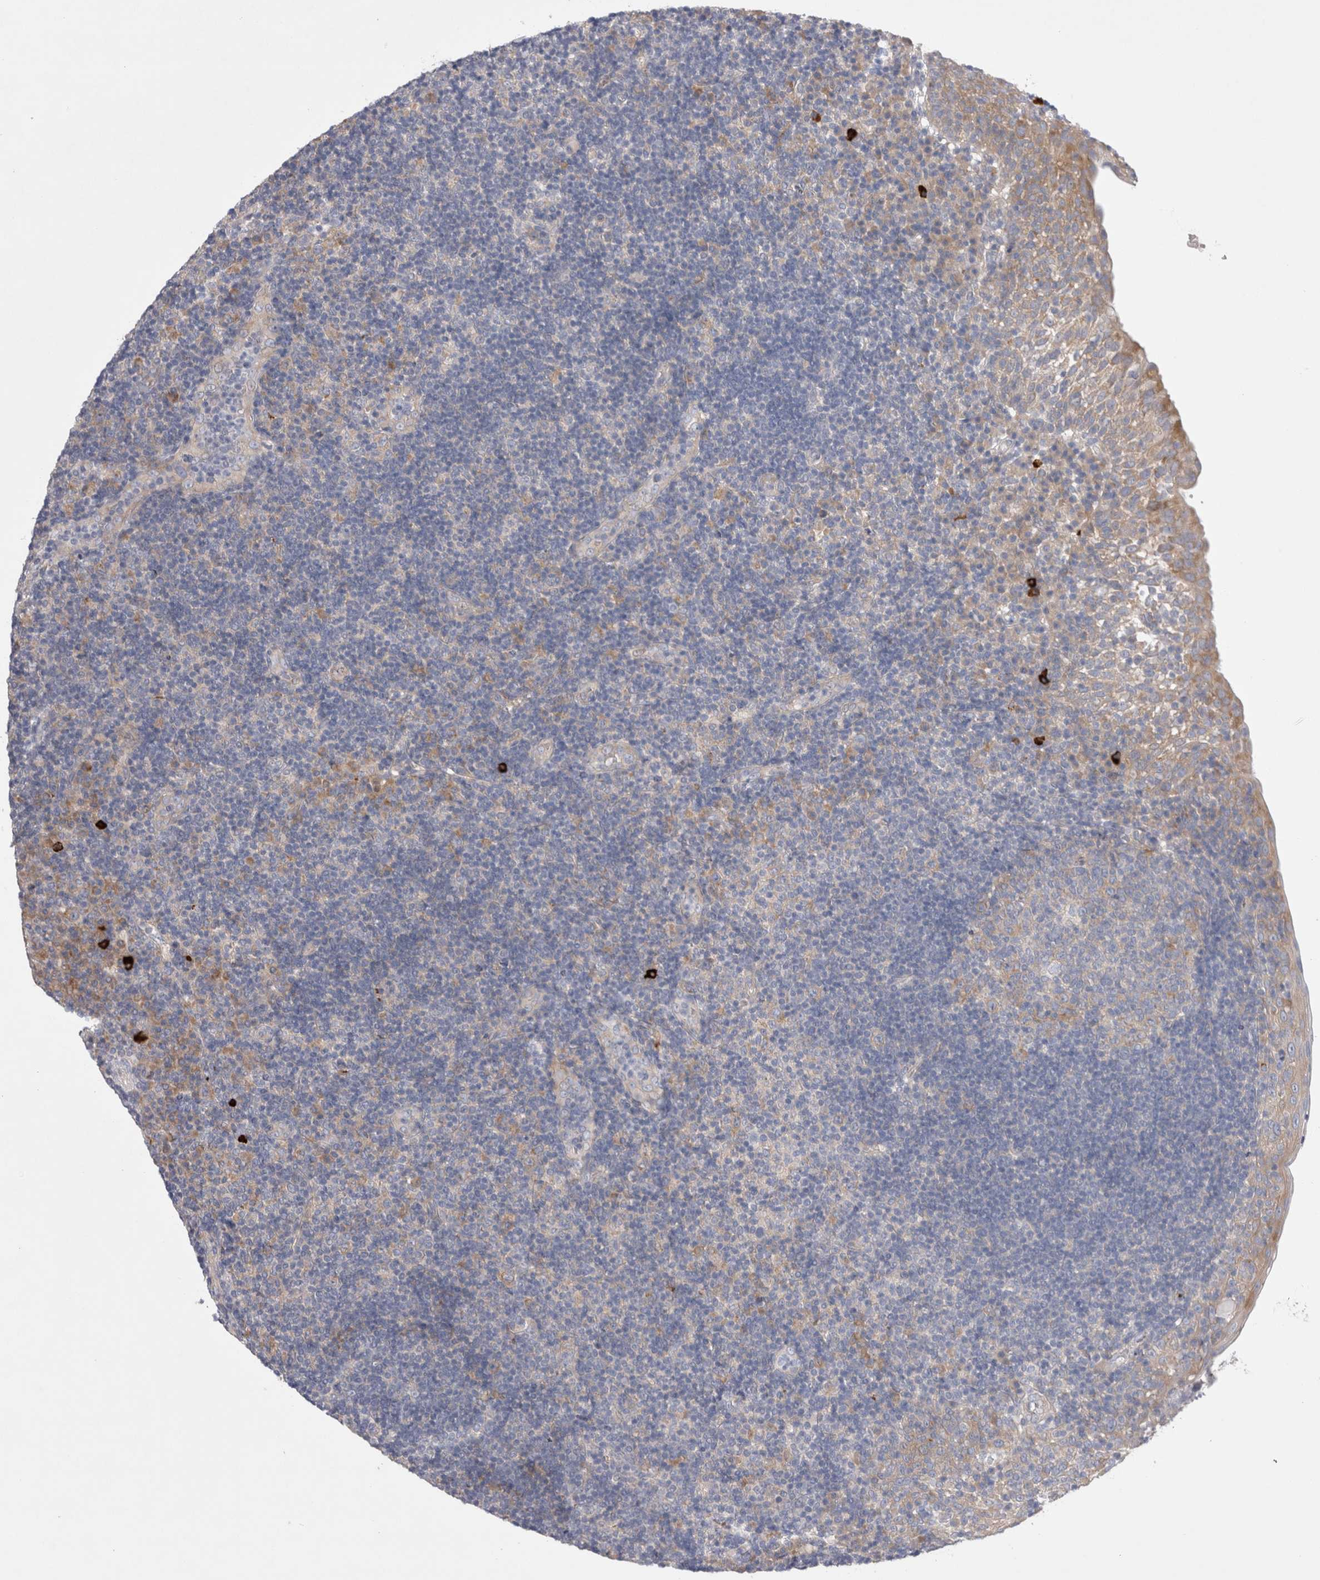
{"staining": {"intensity": "weak", "quantity": "<25%", "location": "cytoplasmic/membranous"}, "tissue": "tonsil", "cell_type": "Germinal center cells", "image_type": "normal", "snomed": [{"axis": "morphology", "description": "Normal tissue, NOS"}, {"axis": "topography", "description": "Tonsil"}], "caption": "The immunohistochemistry (IHC) histopathology image has no significant expression in germinal center cells of tonsil. (IHC, brightfield microscopy, high magnification).", "gene": "RBM12B", "patient": {"sex": "female", "age": 40}}